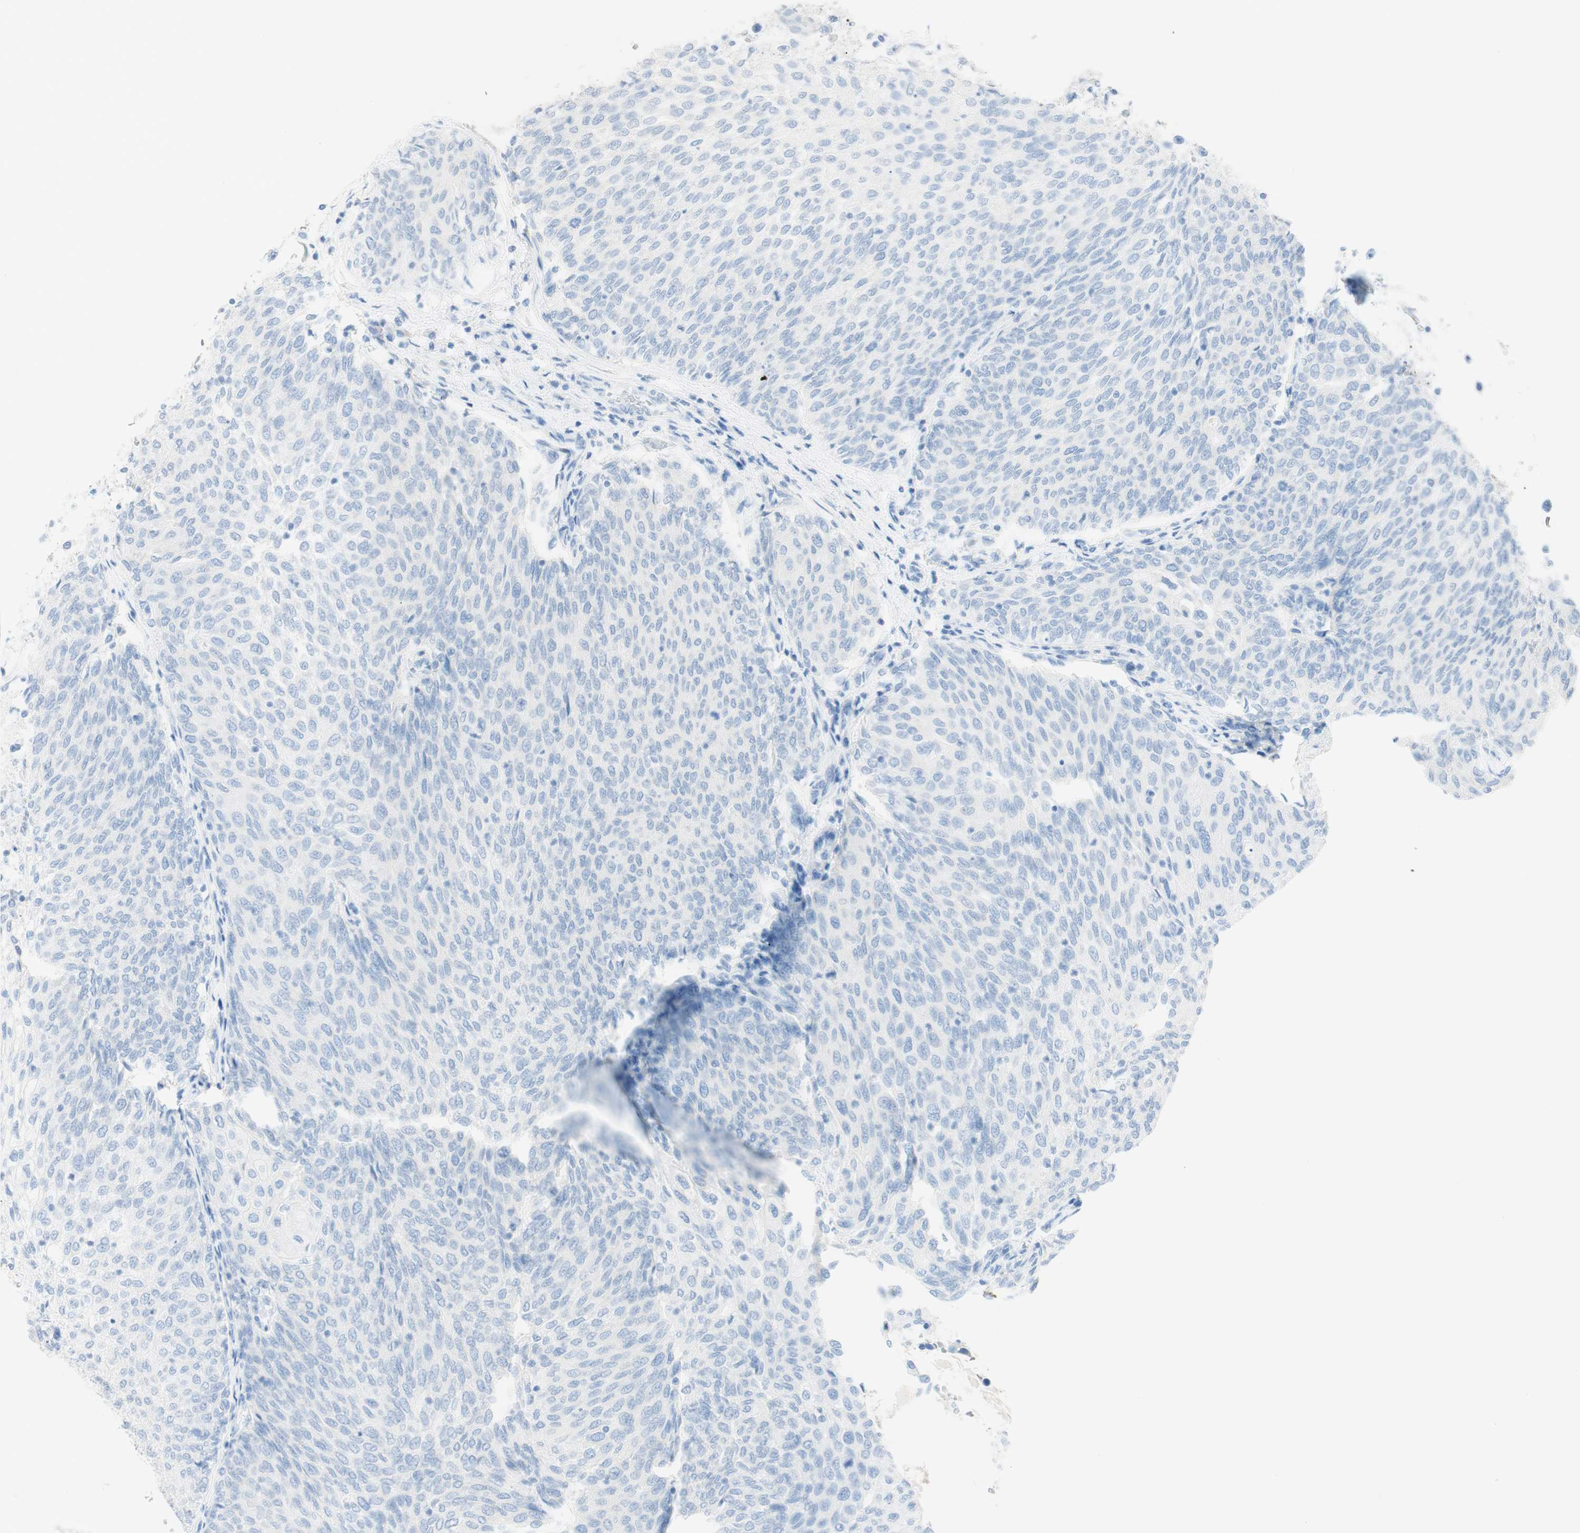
{"staining": {"intensity": "negative", "quantity": "none", "location": "none"}, "tissue": "urothelial cancer", "cell_type": "Tumor cells", "image_type": "cancer", "snomed": [{"axis": "morphology", "description": "Urothelial carcinoma, Low grade"}, {"axis": "topography", "description": "Urinary bladder"}], "caption": "Urothelial cancer was stained to show a protein in brown. There is no significant positivity in tumor cells.", "gene": "TPO", "patient": {"sex": "female", "age": 79}}